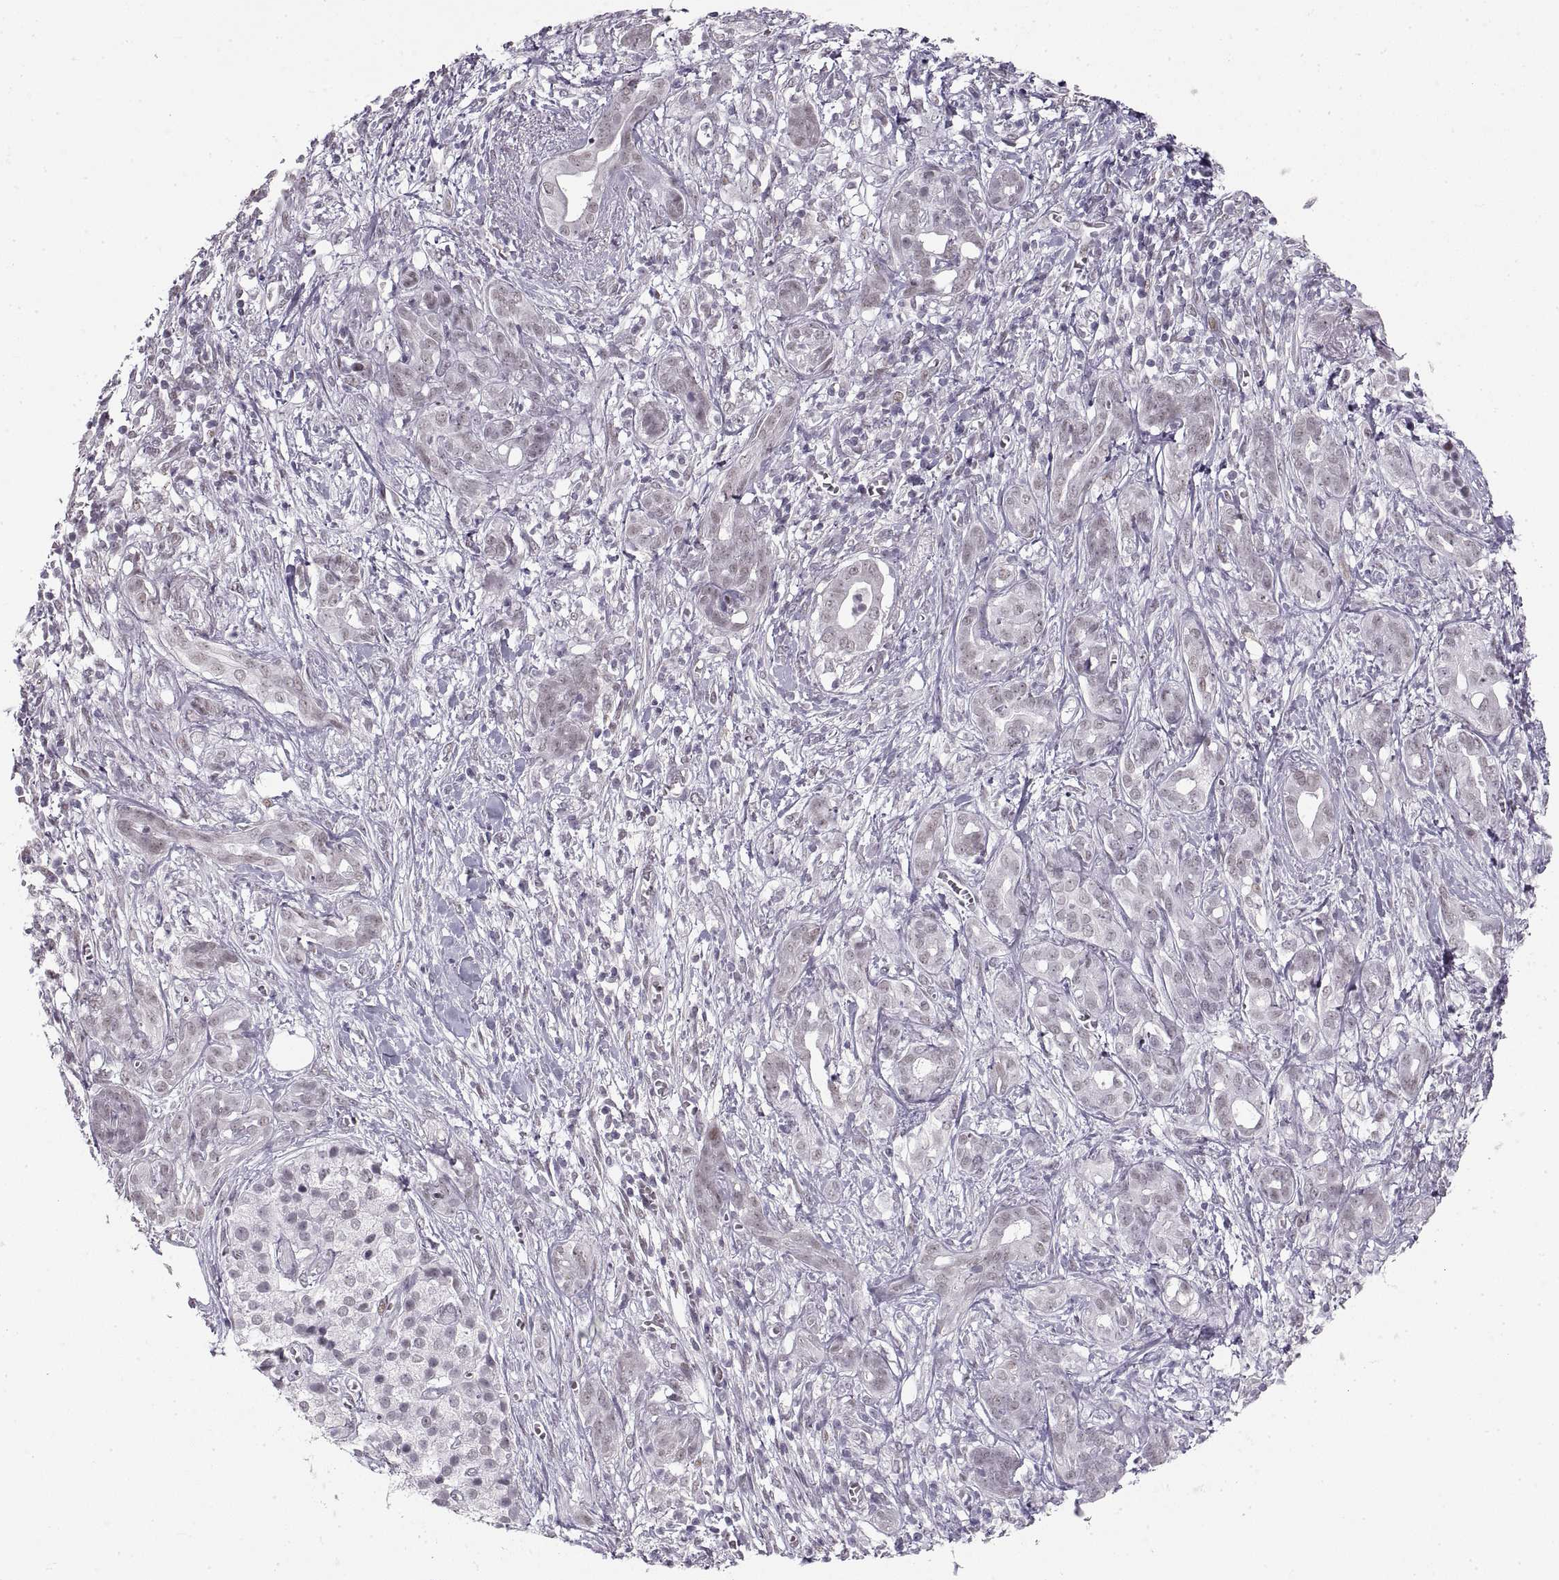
{"staining": {"intensity": "negative", "quantity": "none", "location": "none"}, "tissue": "pancreatic cancer", "cell_type": "Tumor cells", "image_type": "cancer", "snomed": [{"axis": "morphology", "description": "Adenocarcinoma, NOS"}, {"axis": "topography", "description": "Pancreas"}], "caption": "DAB immunohistochemical staining of human pancreatic adenocarcinoma reveals no significant staining in tumor cells.", "gene": "NANOS3", "patient": {"sex": "male", "age": 61}}